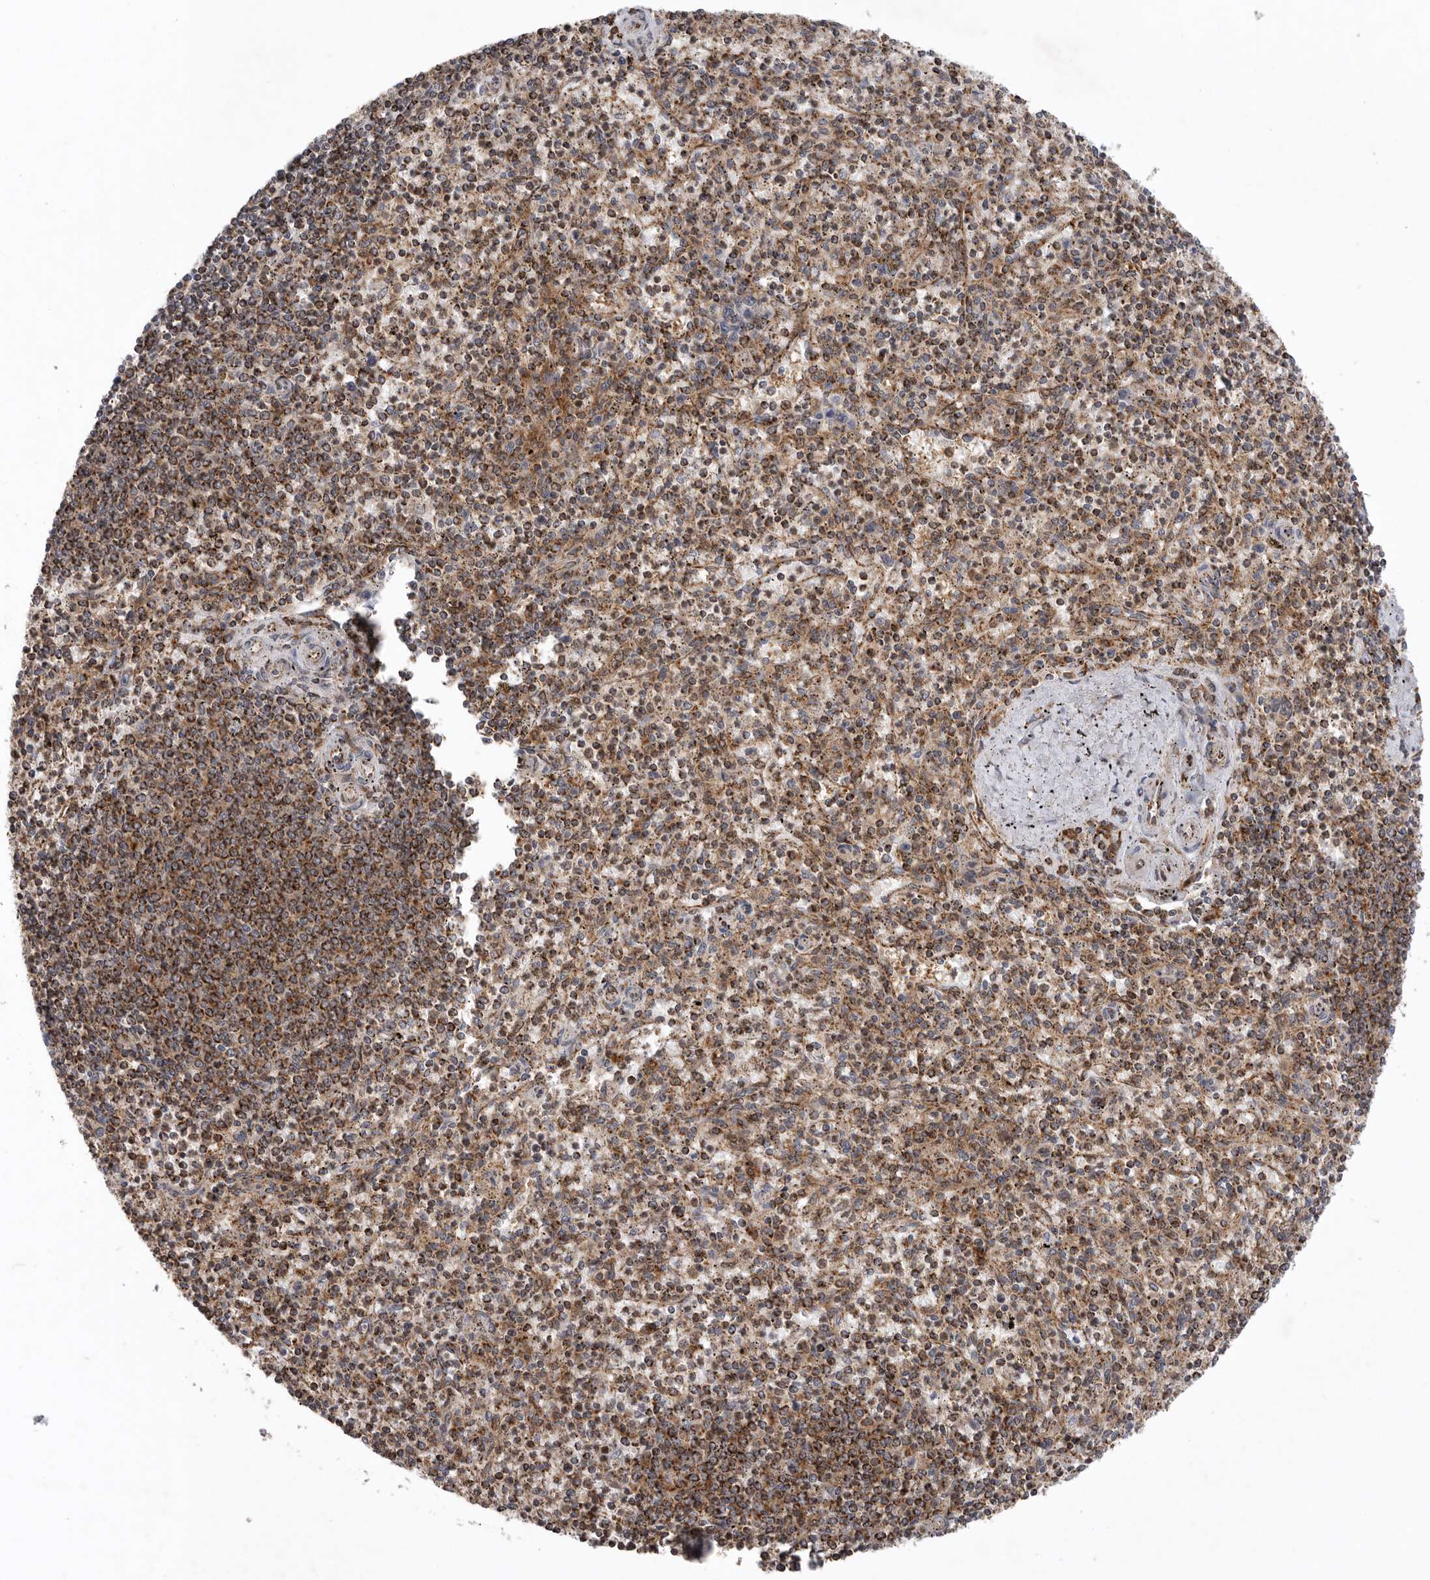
{"staining": {"intensity": "moderate", "quantity": ">75%", "location": "cytoplasmic/membranous"}, "tissue": "spleen", "cell_type": "Cells in red pulp", "image_type": "normal", "snomed": [{"axis": "morphology", "description": "Normal tissue, NOS"}, {"axis": "topography", "description": "Spleen"}], "caption": "The histopathology image exhibits staining of benign spleen, revealing moderate cytoplasmic/membranous protein positivity (brown color) within cells in red pulp.", "gene": "MPZL1", "patient": {"sex": "male", "age": 72}}